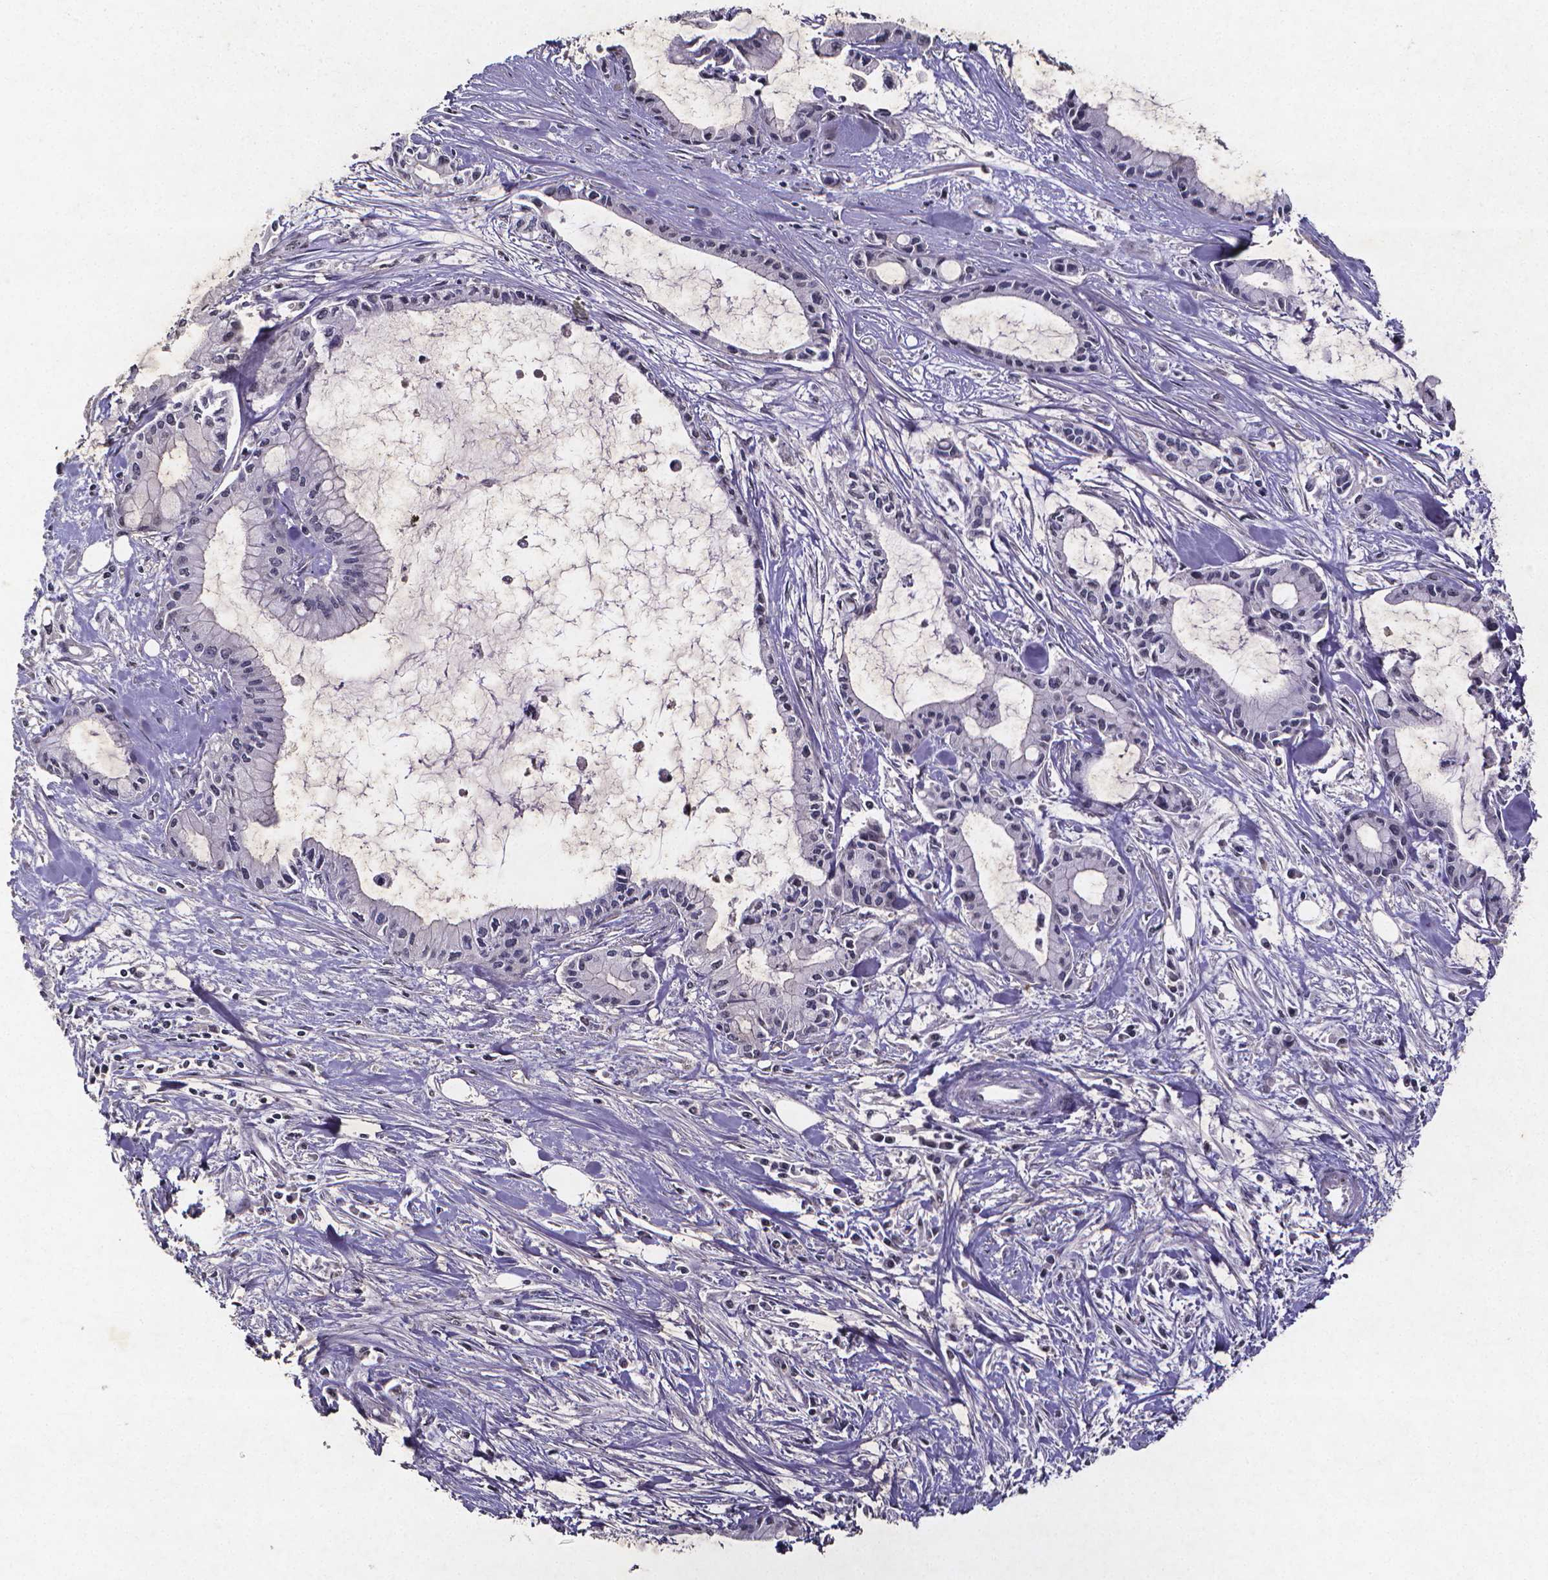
{"staining": {"intensity": "negative", "quantity": "none", "location": "none"}, "tissue": "pancreatic cancer", "cell_type": "Tumor cells", "image_type": "cancer", "snomed": [{"axis": "morphology", "description": "Adenocarcinoma, NOS"}, {"axis": "topography", "description": "Pancreas"}], "caption": "Immunohistochemistry of human pancreatic adenocarcinoma shows no positivity in tumor cells.", "gene": "TP73", "patient": {"sex": "male", "age": 48}}